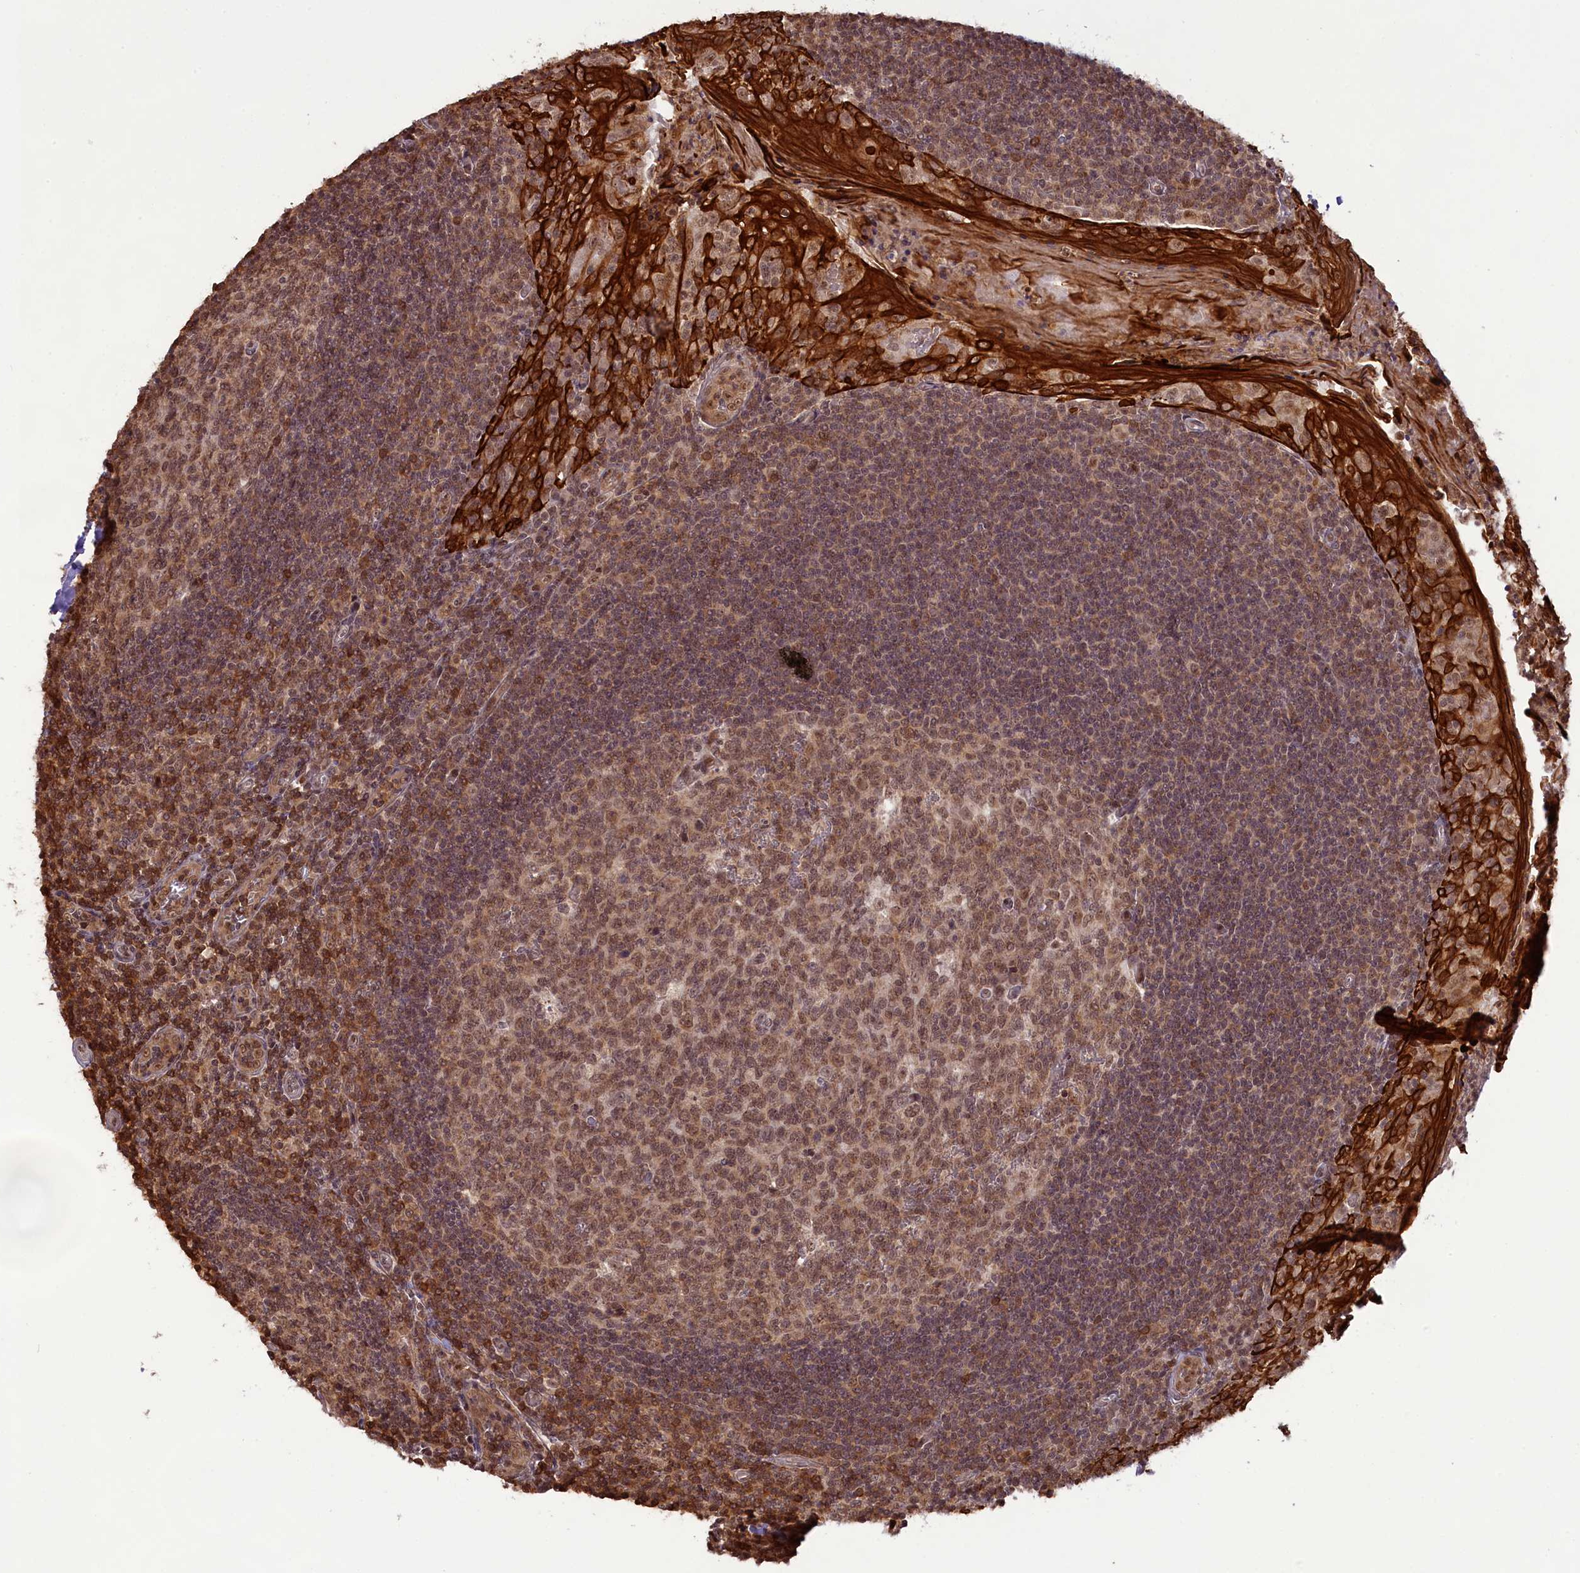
{"staining": {"intensity": "moderate", "quantity": ">75%", "location": "cytoplasmic/membranous,nuclear"}, "tissue": "tonsil", "cell_type": "Germinal center cells", "image_type": "normal", "snomed": [{"axis": "morphology", "description": "Normal tissue, NOS"}, {"axis": "topography", "description": "Tonsil"}], "caption": "Germinal center cells exhibit medium levels of moderate cytoplasmic/membranous,nuclear expression in about >75% of cells in normal human tonsil. The protein of interest is stained brown, and the nuclei are stained in blue (DAB (3,3'-diaminobenzidine) IHC with brightfield microscopy, high magnification).", "gene": "CARD8", "patient": {"sex": "male", "age": 27}}